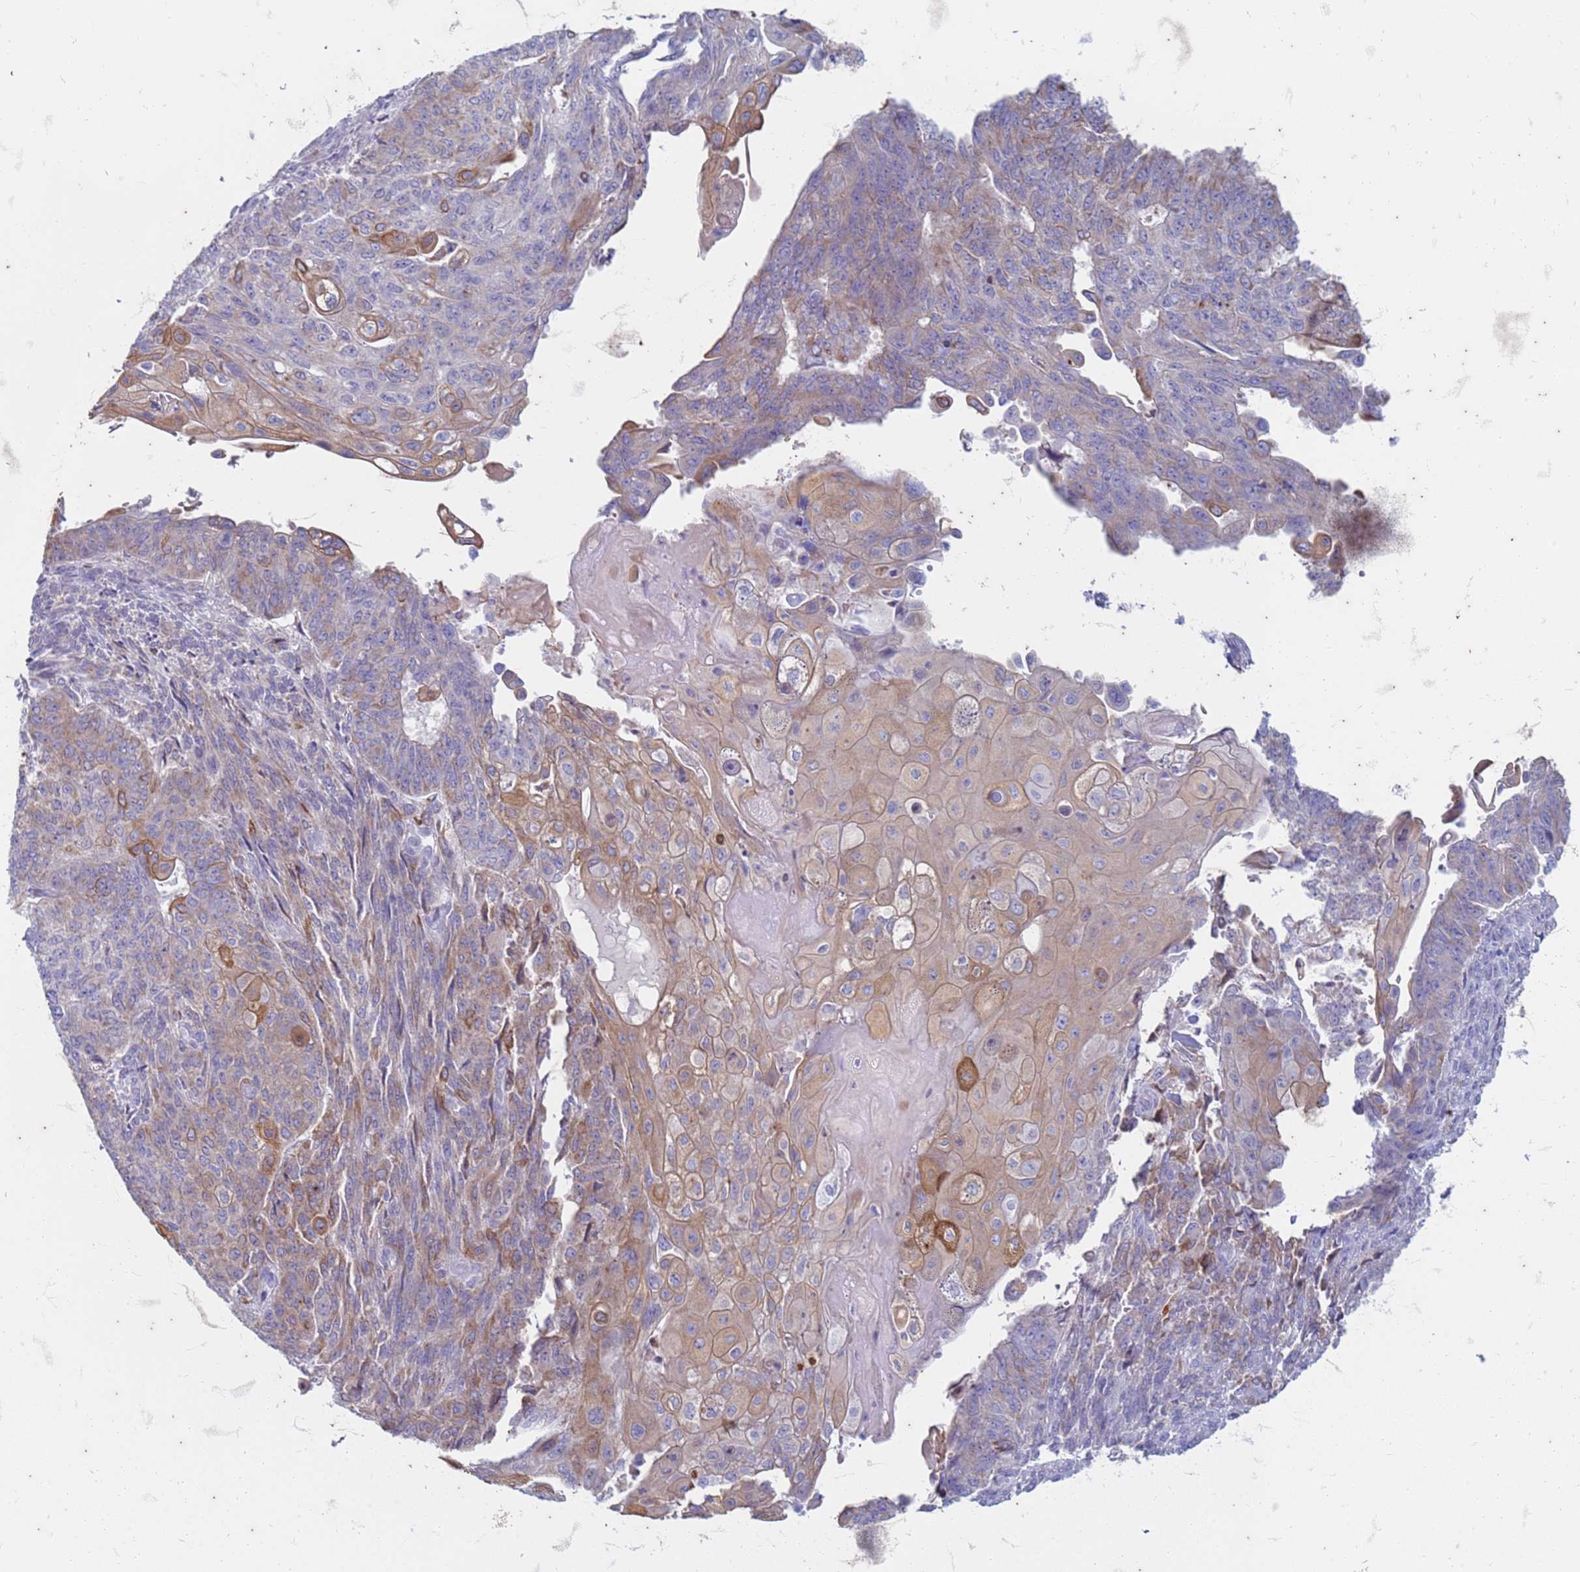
{"staining": {"intensity": "moderate", "quantity": "<25%", "location": "cytoplasmic/membranous"}, "tissue": "endometrial cancer", "cell_type": "Tumor cells", "image_type": "cancer", "snomed": [{"axis": "morphology", "description": "Adenocarcinoma, NOS"}, {"axis": "topography", "description": "Endometrium"}], "caption": "High-power microscopy captured an immunohistochemistry micrograph of adenocarcinoma (endometrial), revealing moderate cytoplasmic/membranous staining in approximately <25% of tumor cells.", "gene": "SUCO", "patient": {"sex": "female", "age": 32}}